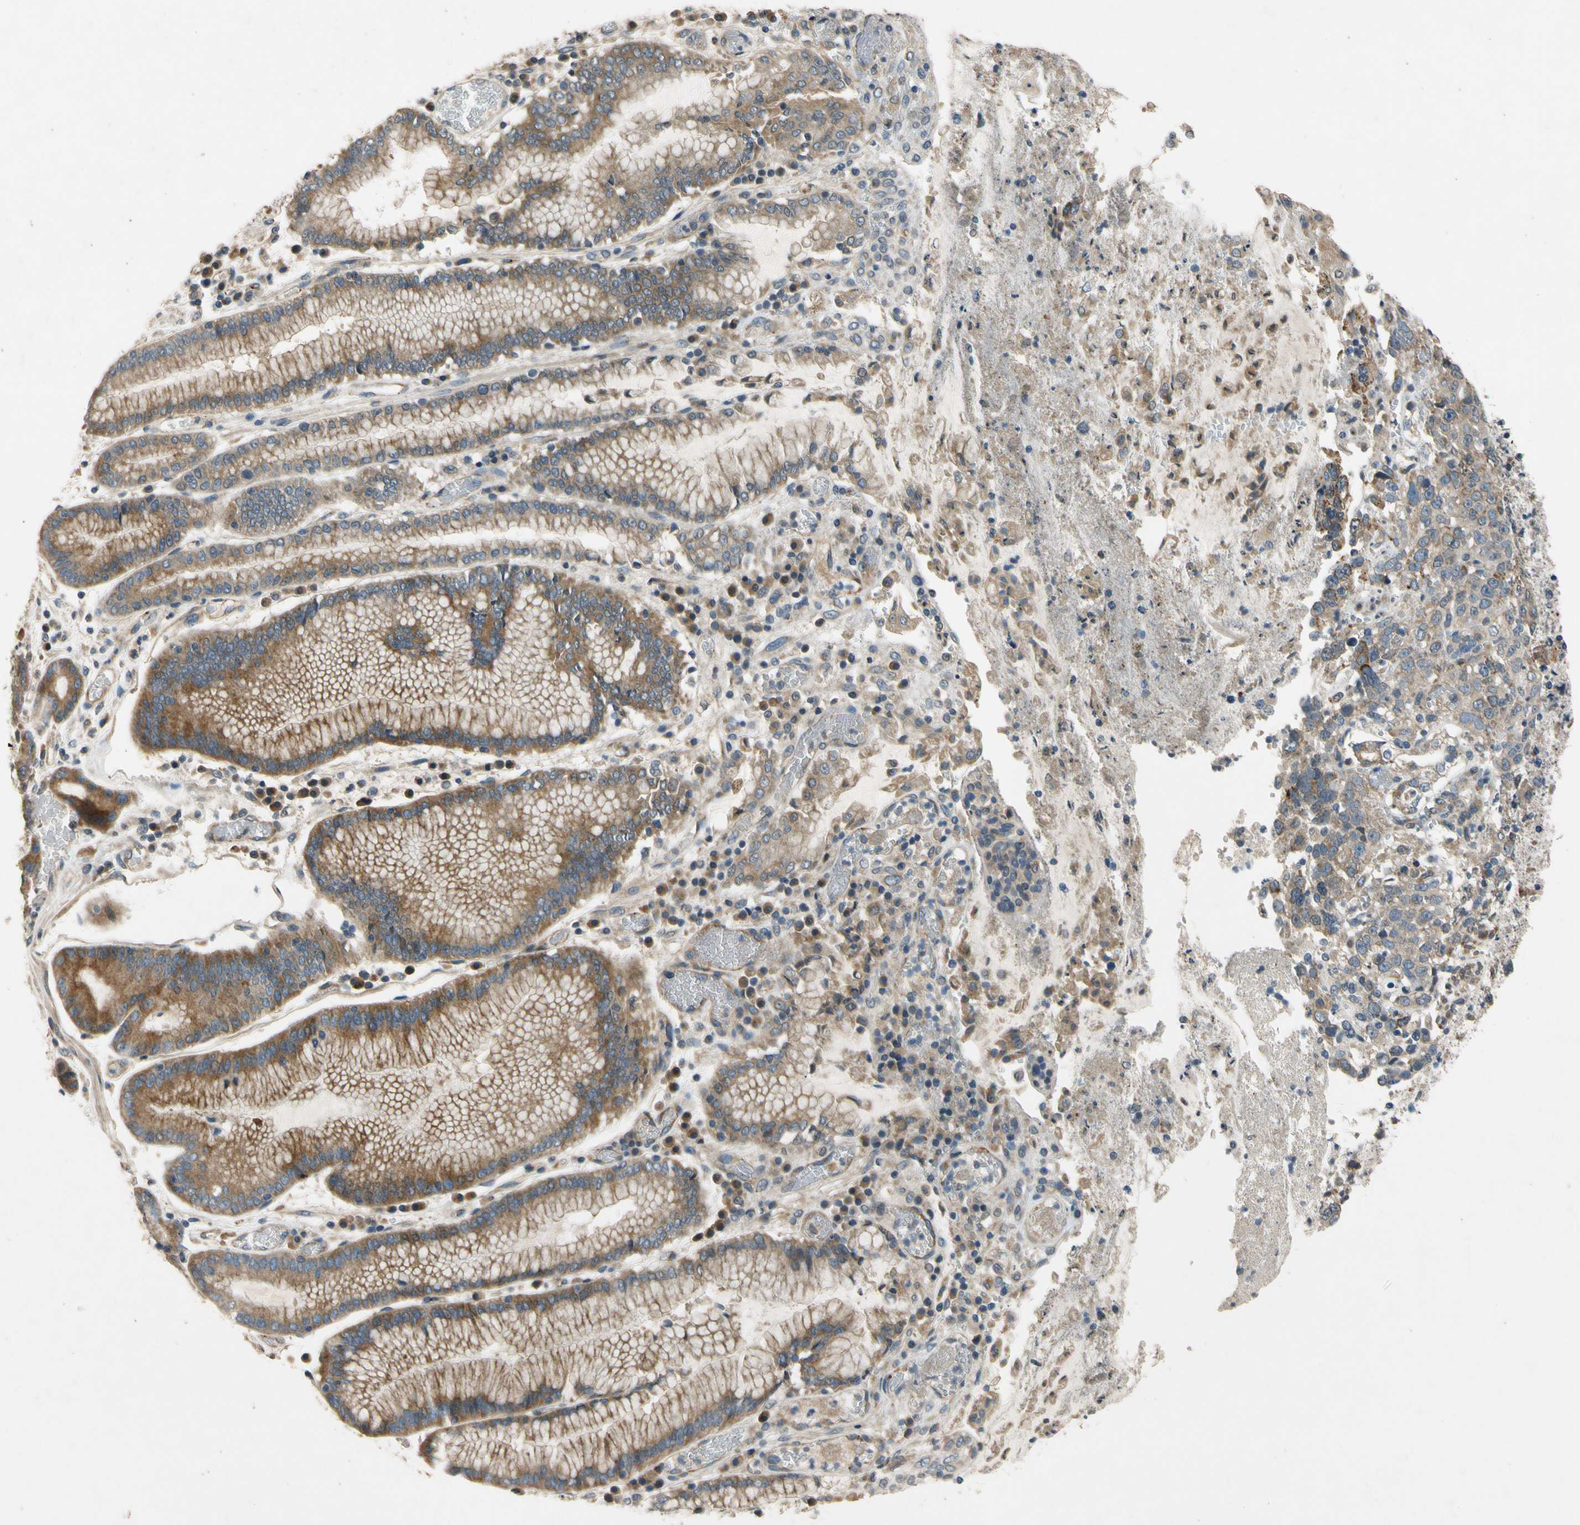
{"staining": {"intensity": "weak", "quantity": ">75%", "location": "cytoplasmic/membranous"}, "tissue": "stomach cancer", "cell_type": "Tumor cells", "image_type": "cancer", "snomed": [{"axis": "morphology", "description": "Normal tissue, NOS"}, {"axis": "morphology", "description": "Adenocarcinoma, NOS"}, {"axis": "topography", "description": "Stomach"}], "caption": "Immunohistochemistry histopathology image of human stomach cancer stained for a protein (brown), which exhibits low levels of weak cytoplasmic/membranous expression in approximately >75% of tumor cells.", "gene": "ALKBH3", "patient": {"sex": "male", "age": 48}}